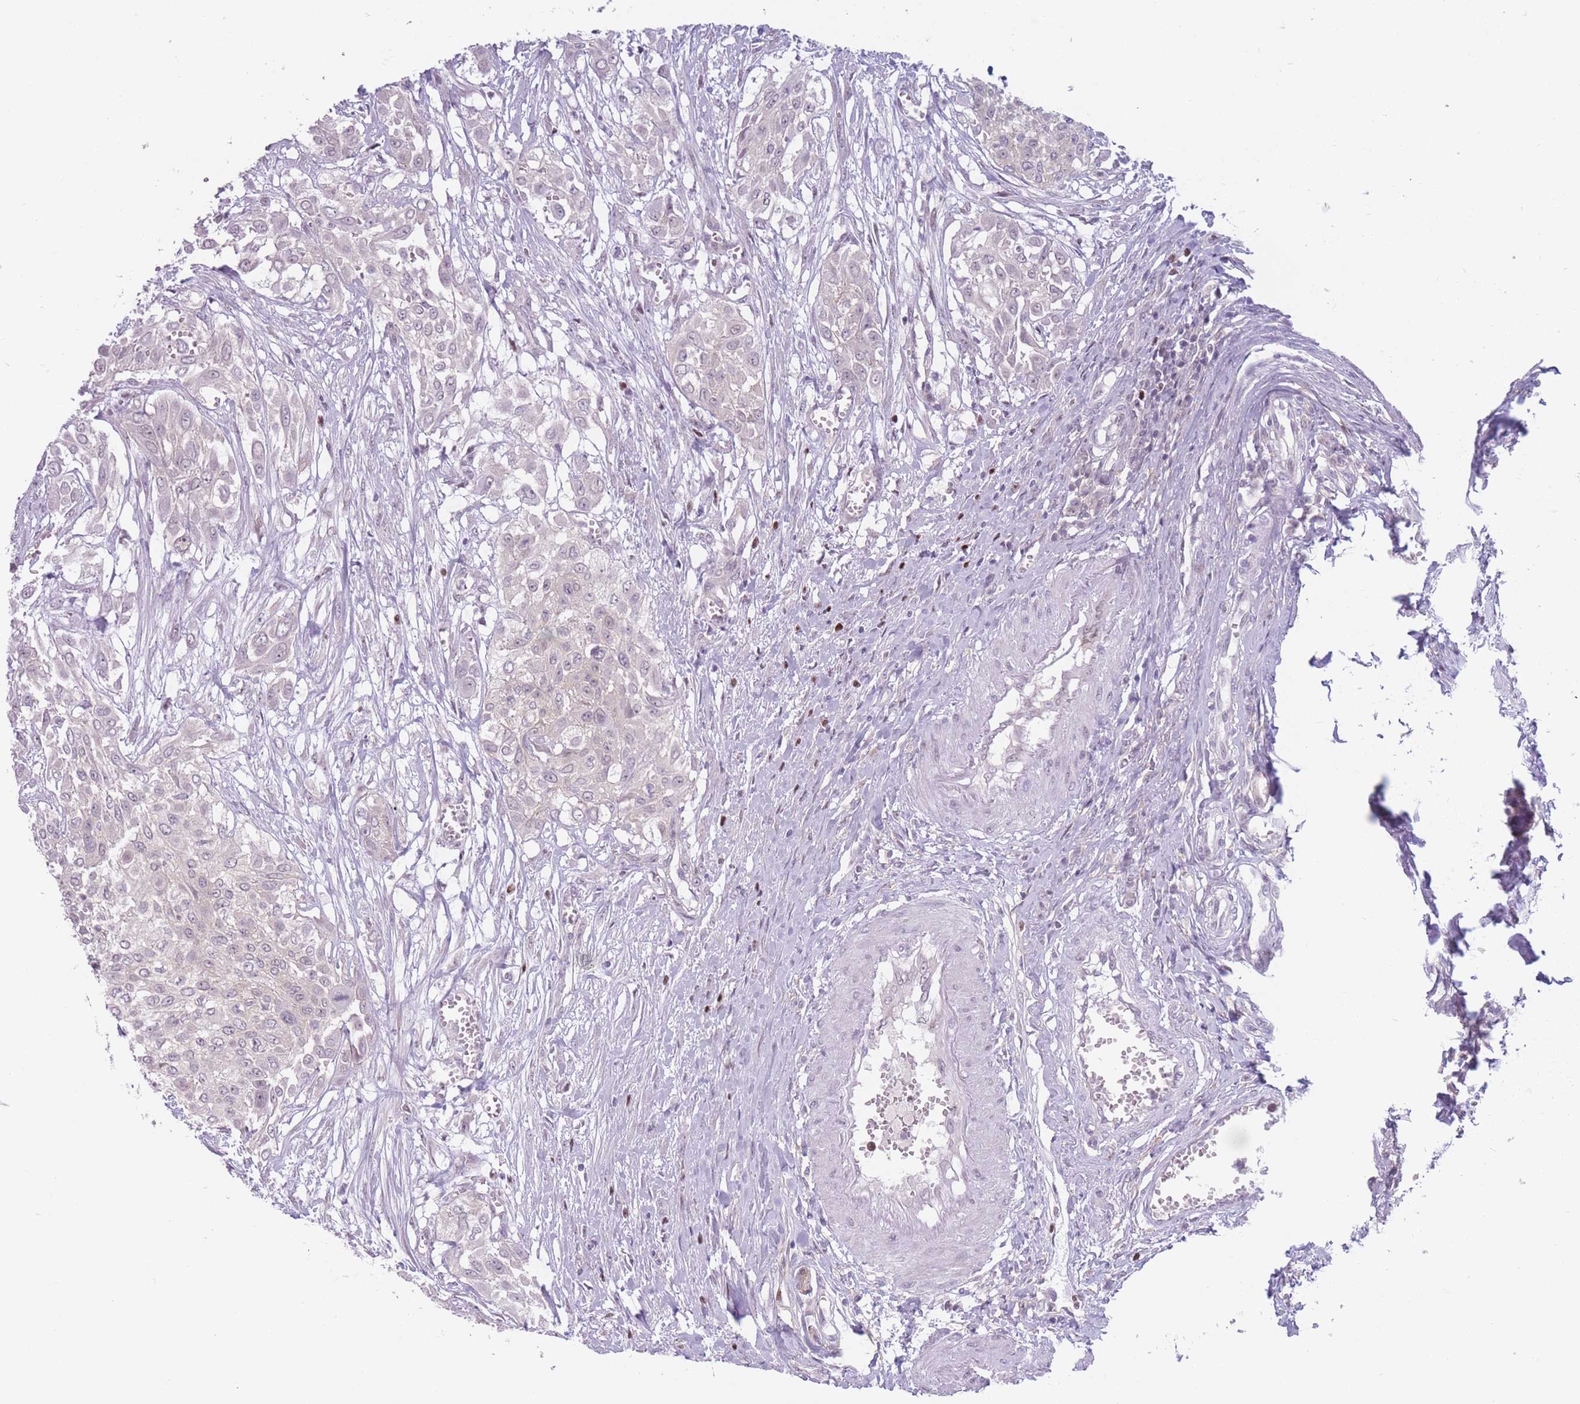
{"staining": {"intensity": "weak", "quantity": "<25%", "location": "nuclear"}, "tissue": "urothelial cancer", "cell_type": "Tumor cells", "image_type": "cancer", "snomed": [{"axis": "morphology", "description": "Urothelial carcinoma, High grade"}, {"axis": "topography", "description": "Urinary bladder"}], "caption": "Immunohistochemistry (IHC) histopathology image of urothelial cancer stained for a protein (brown), which shows no positivity in tumor cells.", "gene": "ZNF439", "patient": {"sex": "male", "age": 57}}